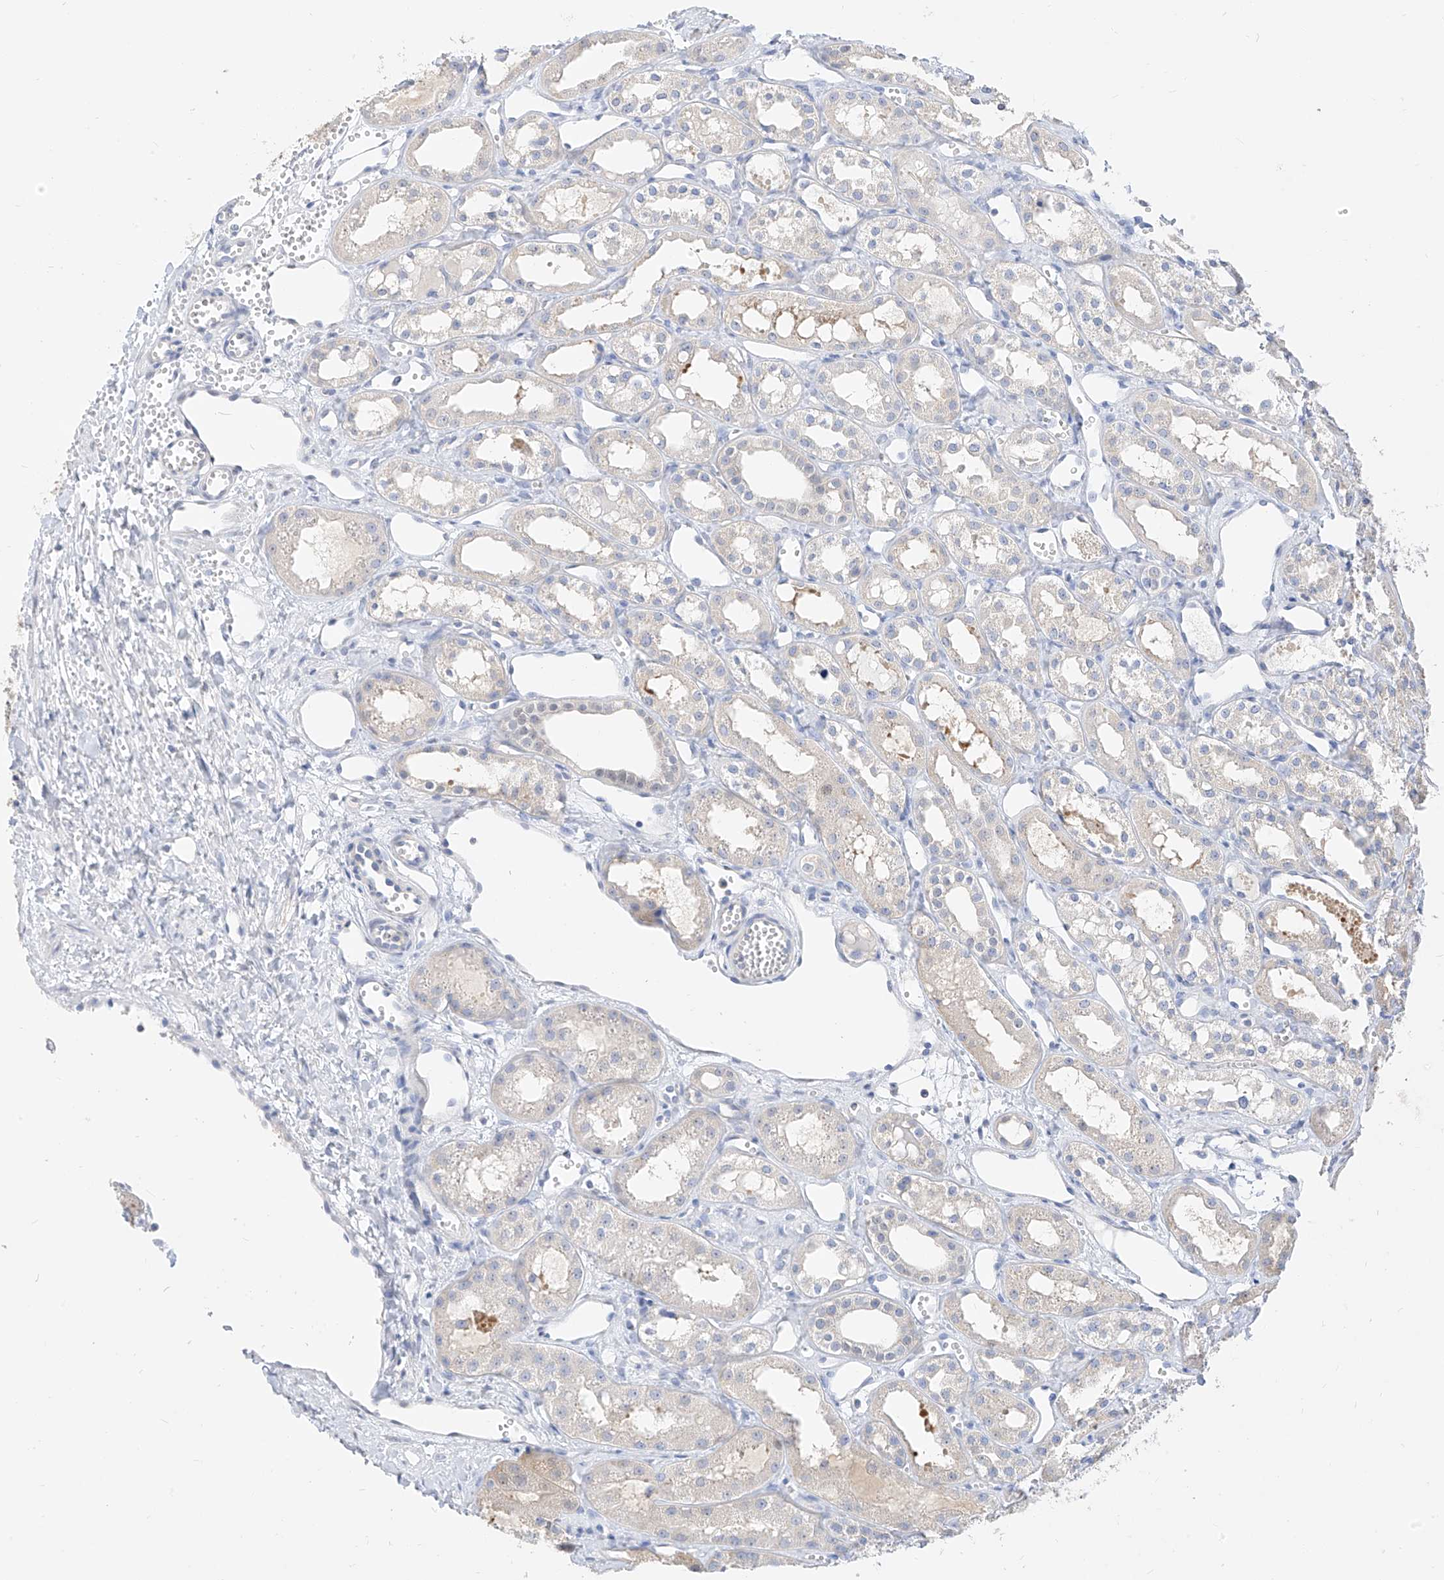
{"staining": {"intensity": "negative", "quantity": "none", "location": "none"}, "tissue": "kidney", "cell_type": "Cells in glomeruli", "image_type": "normal", "snomed": [{"axis": "morphology", "description": "Normal tissue, NOS"}, {"axis": "topography", "description": "Kidney"}], "caption": "This is an IHC photomicrograph of unremarkable kidney. There is no positivity in cells in glomeruli.", "gene": "ZZEF1", "patient": {"sex": "male", "age": 16}}